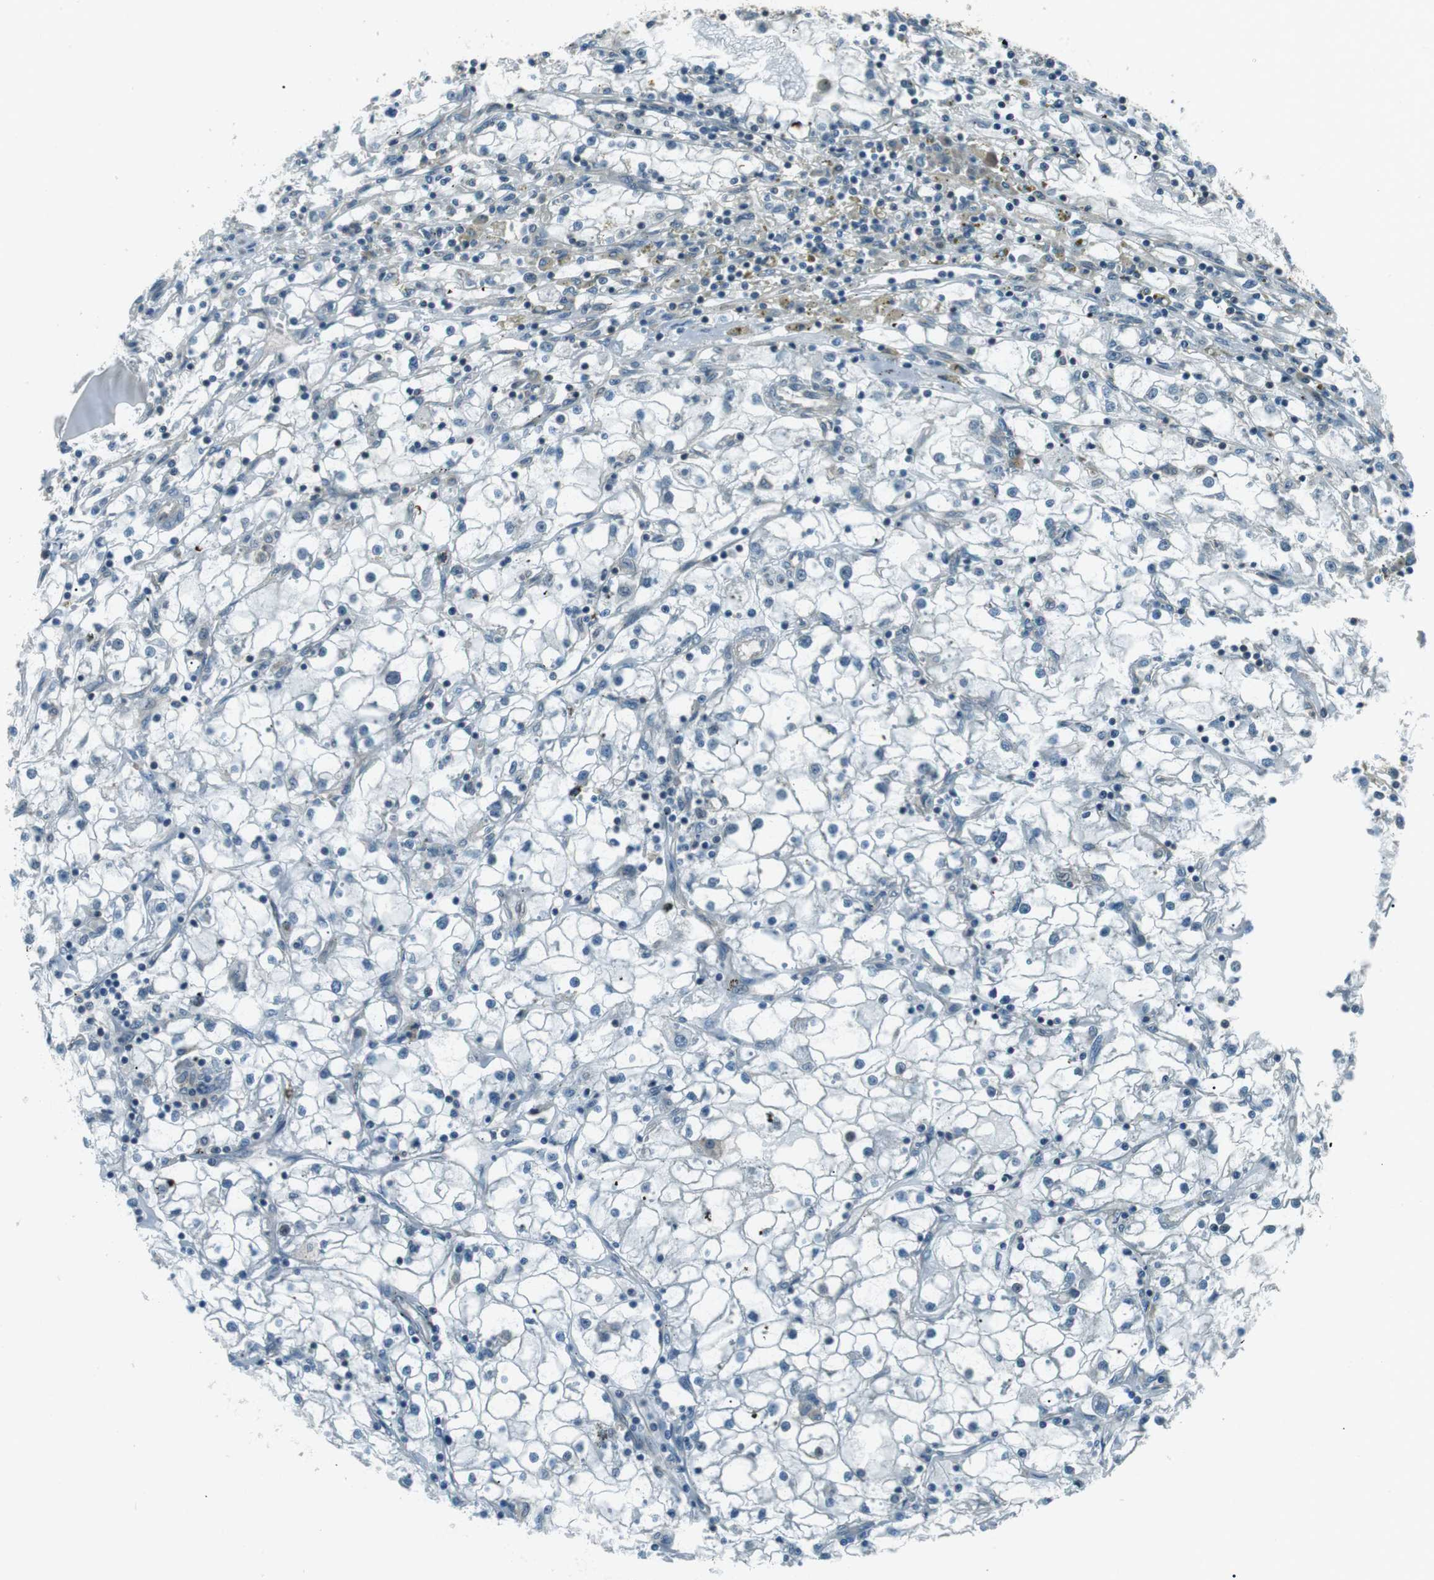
{"staining": {"intensity": "negative", "quantity": "none", "location": "none"}, "tissue": "renal cancer", "cell_type": "Tumor cells", "image_type": "cancer", "snomed": [{"axis": "morphology", "description": "Adenocarcinoma, NOS"}, {"axis": "topography", "description": "Kidney"}], "caption": "IHC micrograph of neoplastic tissue: human renal adenocarcinoma stained with DAB shows no significant protein staining in tumor cells. The staining is performed using DAB brown chromogen with nuclei counter-stained in using hematoxylin.", "gene": "TMEM74", "patient": {"sex": "male", "age": 56}}